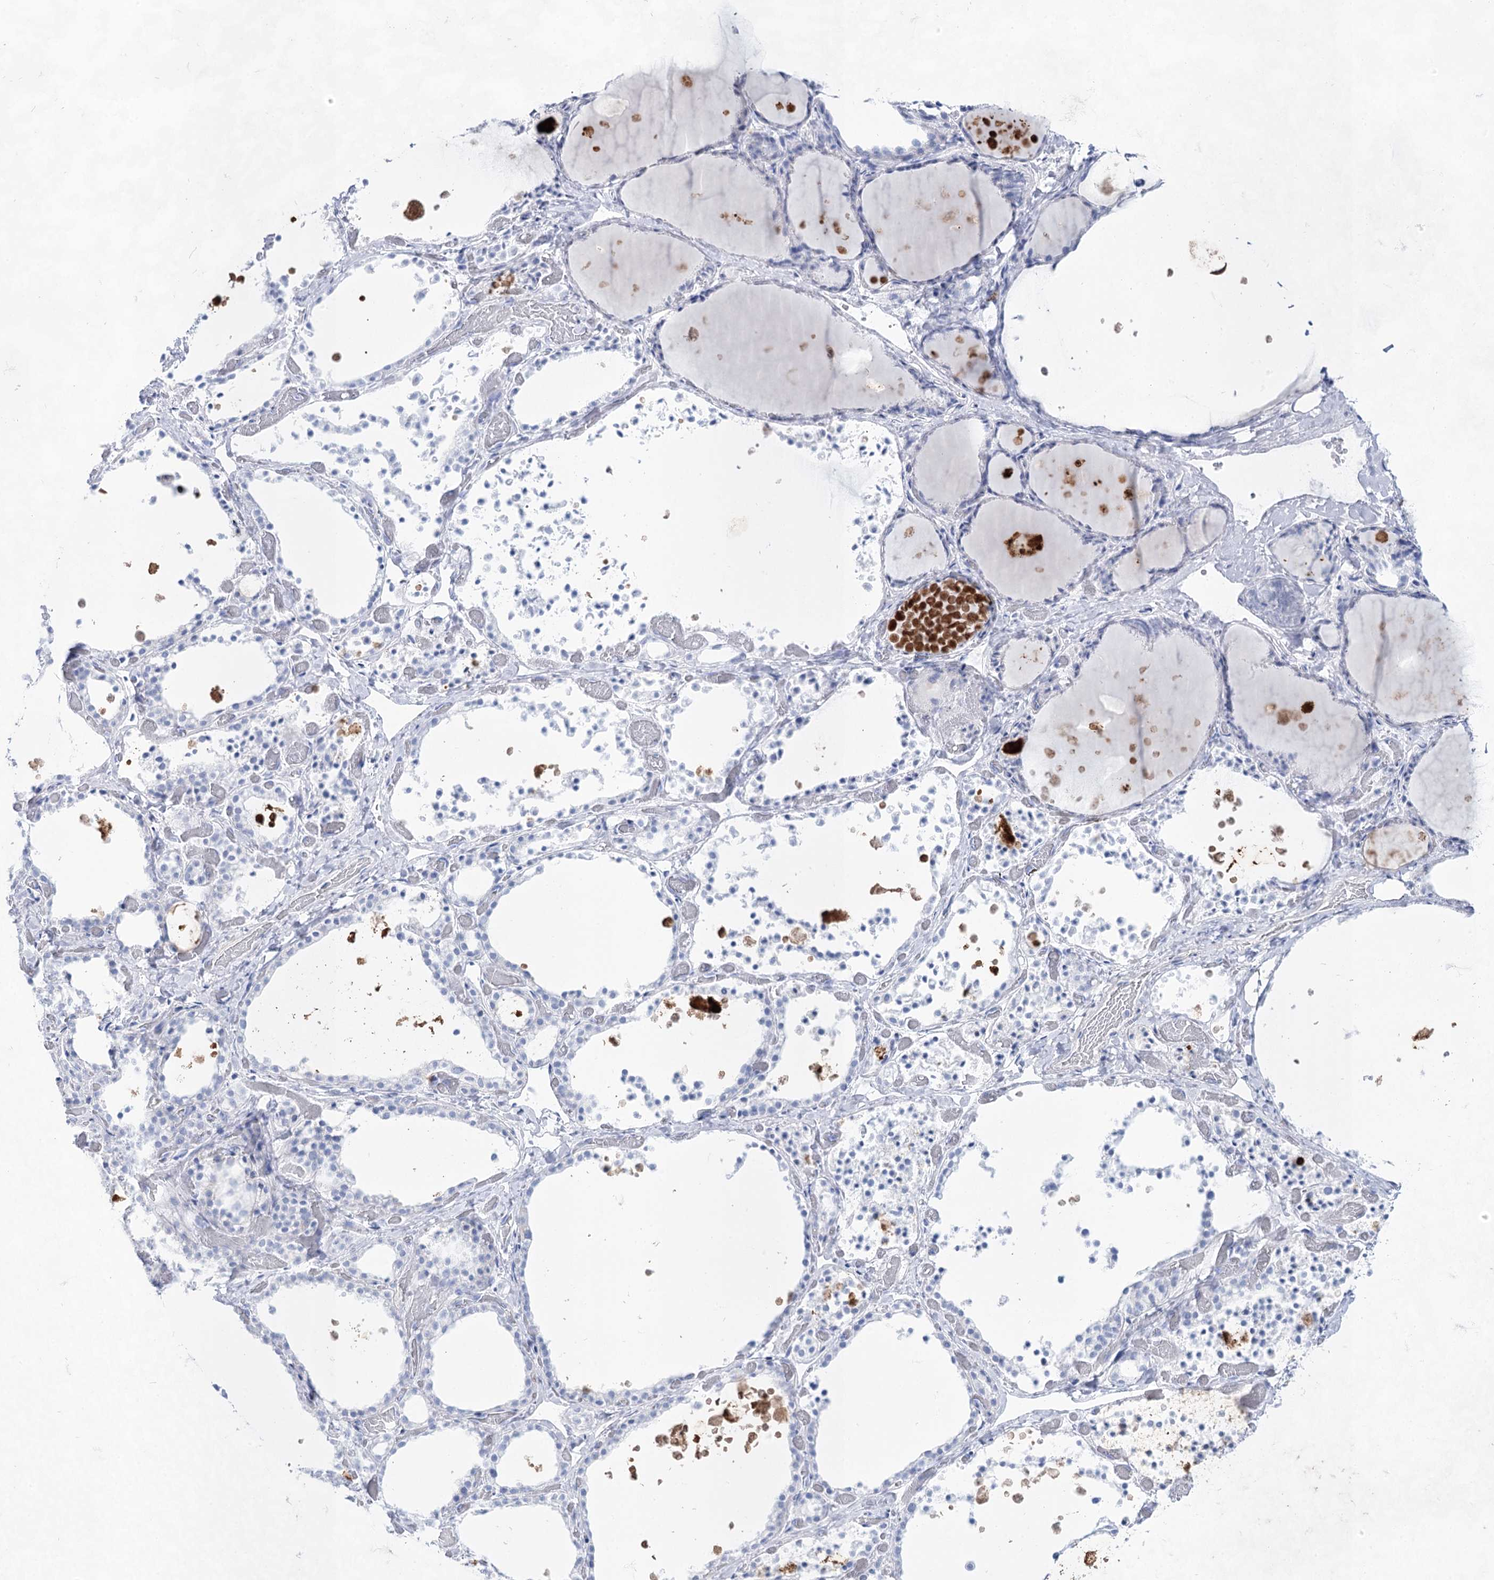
{"staining": {"intensity": "negative", "quantity": "none", "location": "none"}, "tissue": "thyroid gland", "cell_type": "Glandular cells", "image_type": "normal", "snomed": [{"axis": "morphology", "description": "Normal tissue, NOS"}, {"axis": "topography", "description": "Thyroid gland"}], "caption": "Immunohistochemistry micrograph of unremarkable thyroid gland: thyroid gland stained with DAB demonstrates no significant protein positivity in glandular cells. (Stains: DAB IHC with hematoxylin counter stain, Microscopy: brightfield microscopy at high magnification).", "gene": "ACRV1", "patient": {"sex": "female", "age": 44}}